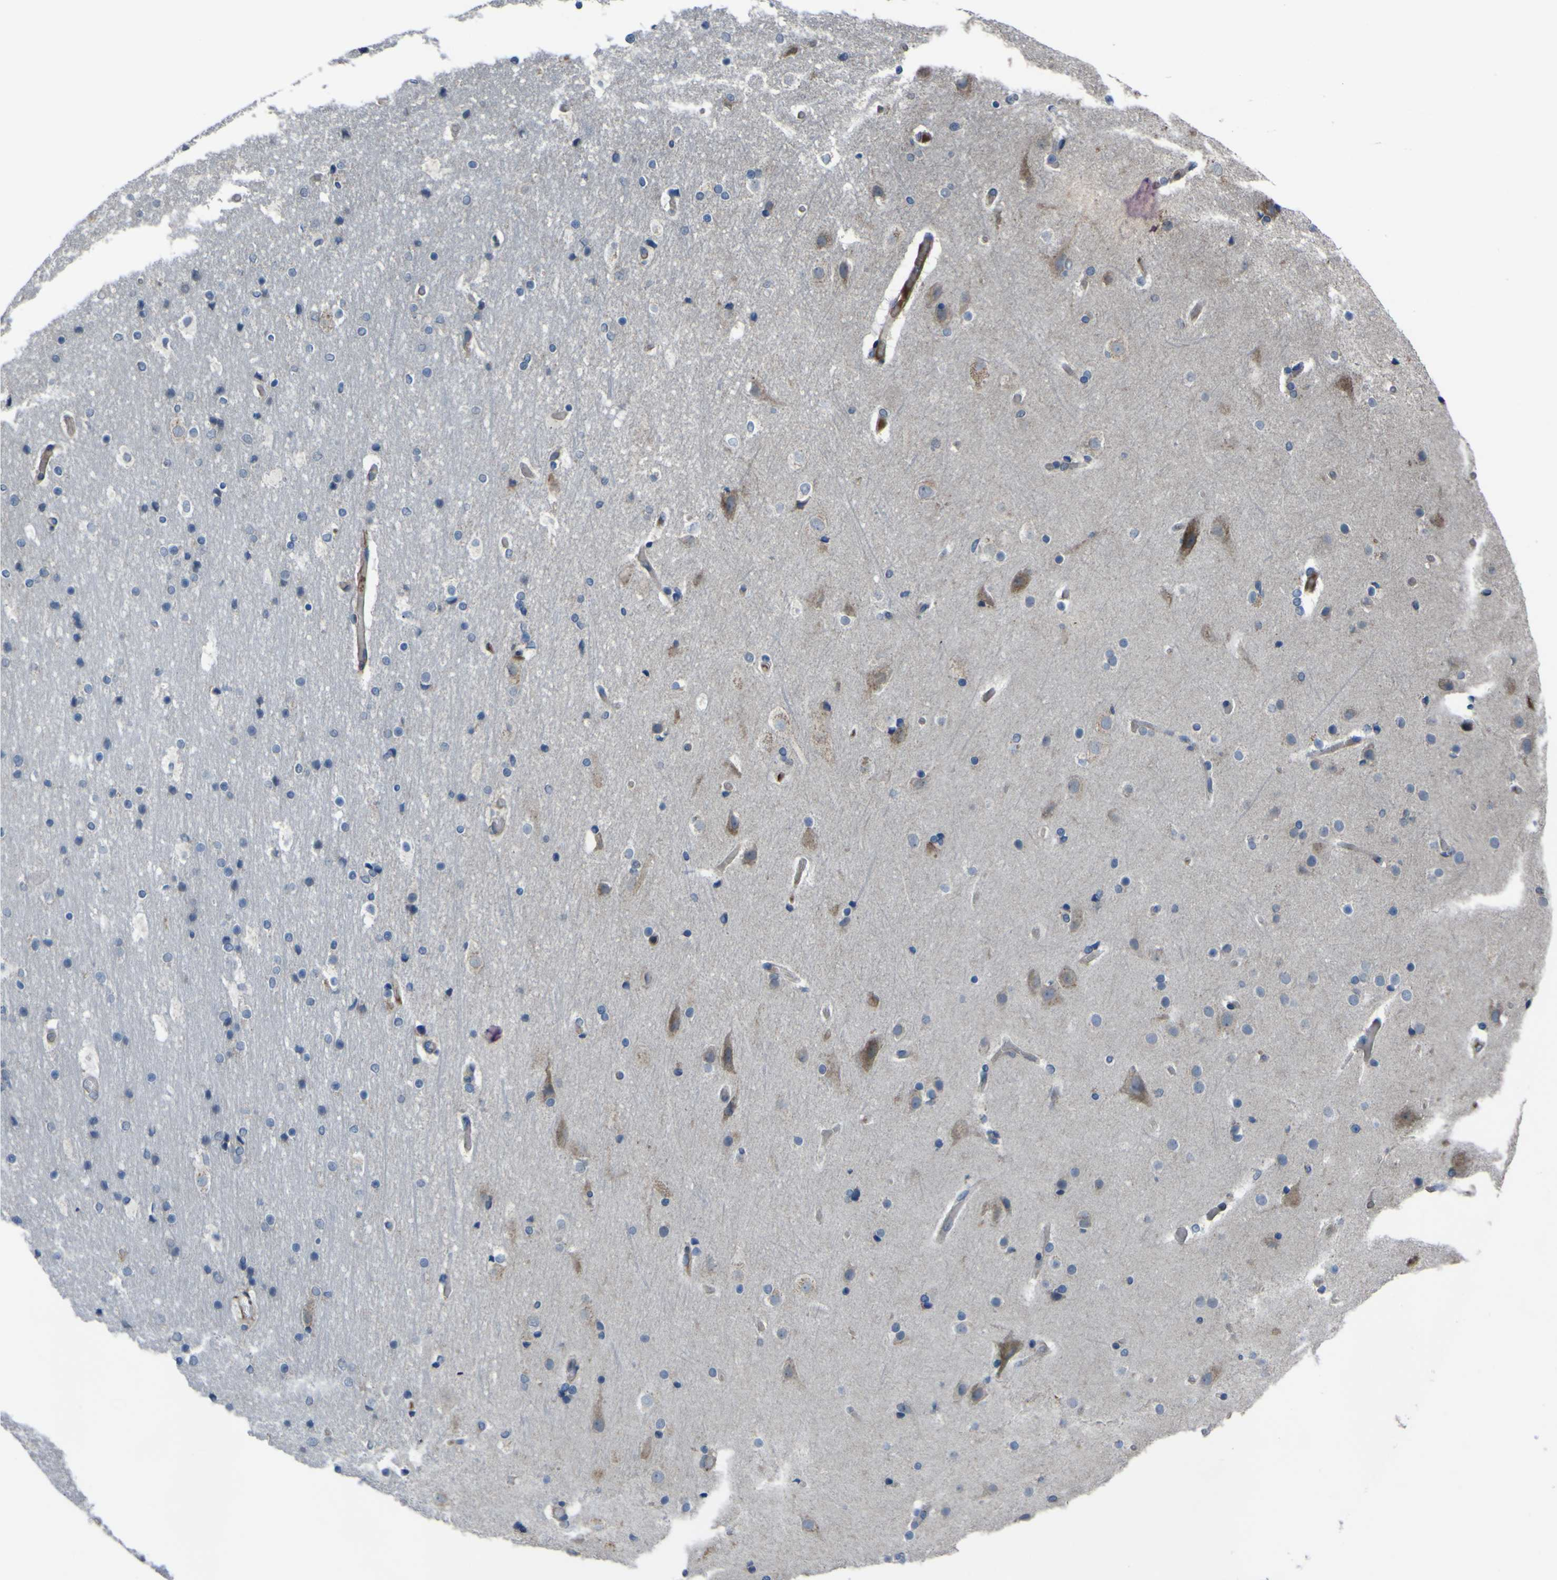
{"staining": {"intensity": "moderate", "quantity": "25%-75%", "location": "cytoplasmic/membranous"}, "tissue": "cerebral cortex", "cell_type": "Endothelial cells", "image_type": "normal", "snomed": [{"axis": "morphology", "description": "Normal tissue, NOS"}, {"axis": "topography", "description": "Cerebral cortex"}], "caption": "Protein staining of benign cerebral cortex demonstrates moderate cytoplasmic/membranous expression in about 25%-75% of endothelial cells.", "gene": "GPLD1", "patient": {"sex": "male", "age": 57}}